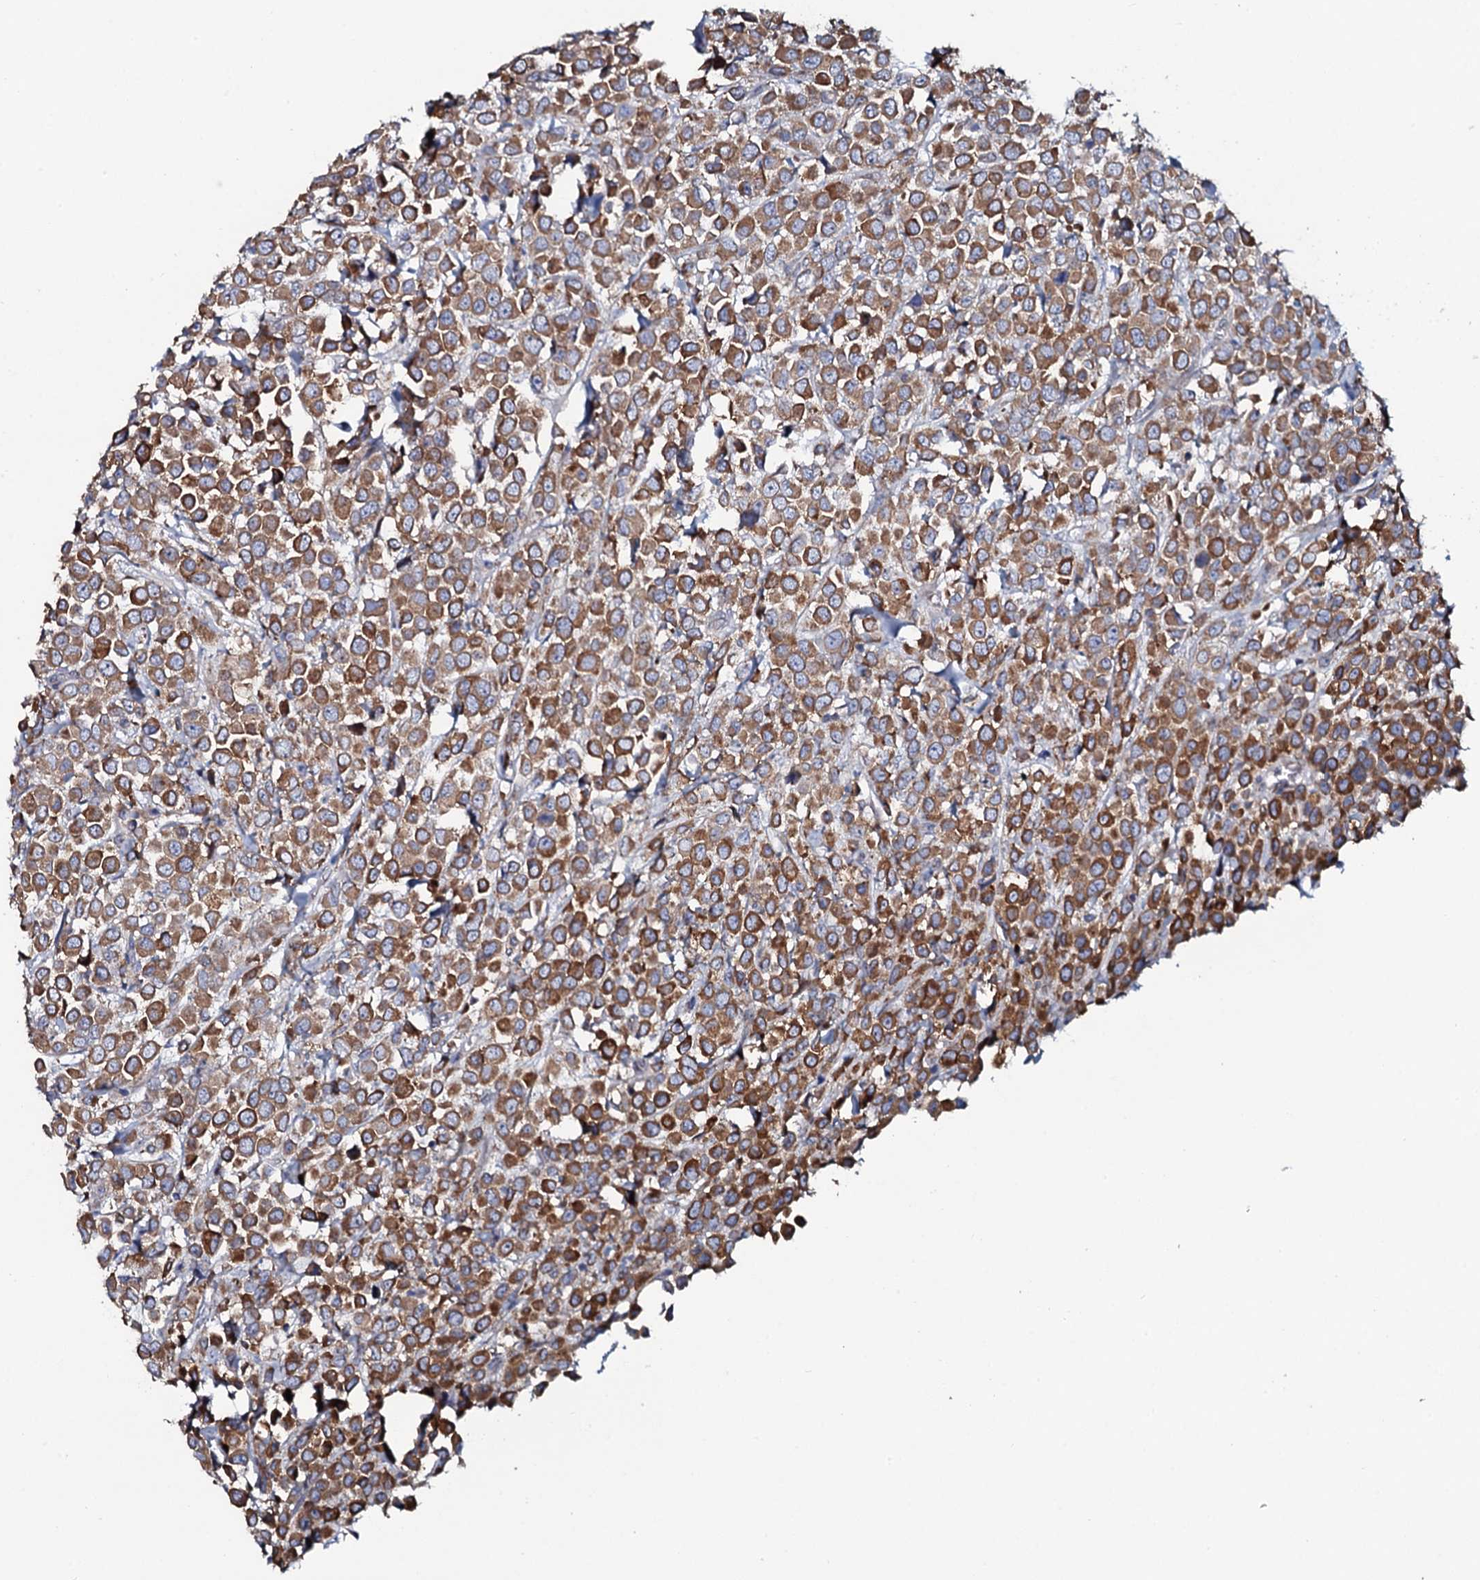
{"staining": {"intensity": "moderate", "quantity": ">75%", "location": "cytoplasmic/membranous"}, "tissue": "breast cancer", "cell_type": "Tumor cells", "image_type": "cancer", "snomed": [{"axis": "morphology", "description": "Duct carcinoma"}, {"axis": "topography", "description": "Breast"}], "caption": "Immunohistochemical staining of human breast invasive ductal carcinoma demonstrates medium levels of moderate cytoplasmic/membranous protein staining in about >75% of tumor cells. (IHC, brightfield microscopy, high magnification).", "gene": "TMEM151A", "patient": {"sex": "female", "age": 61}}